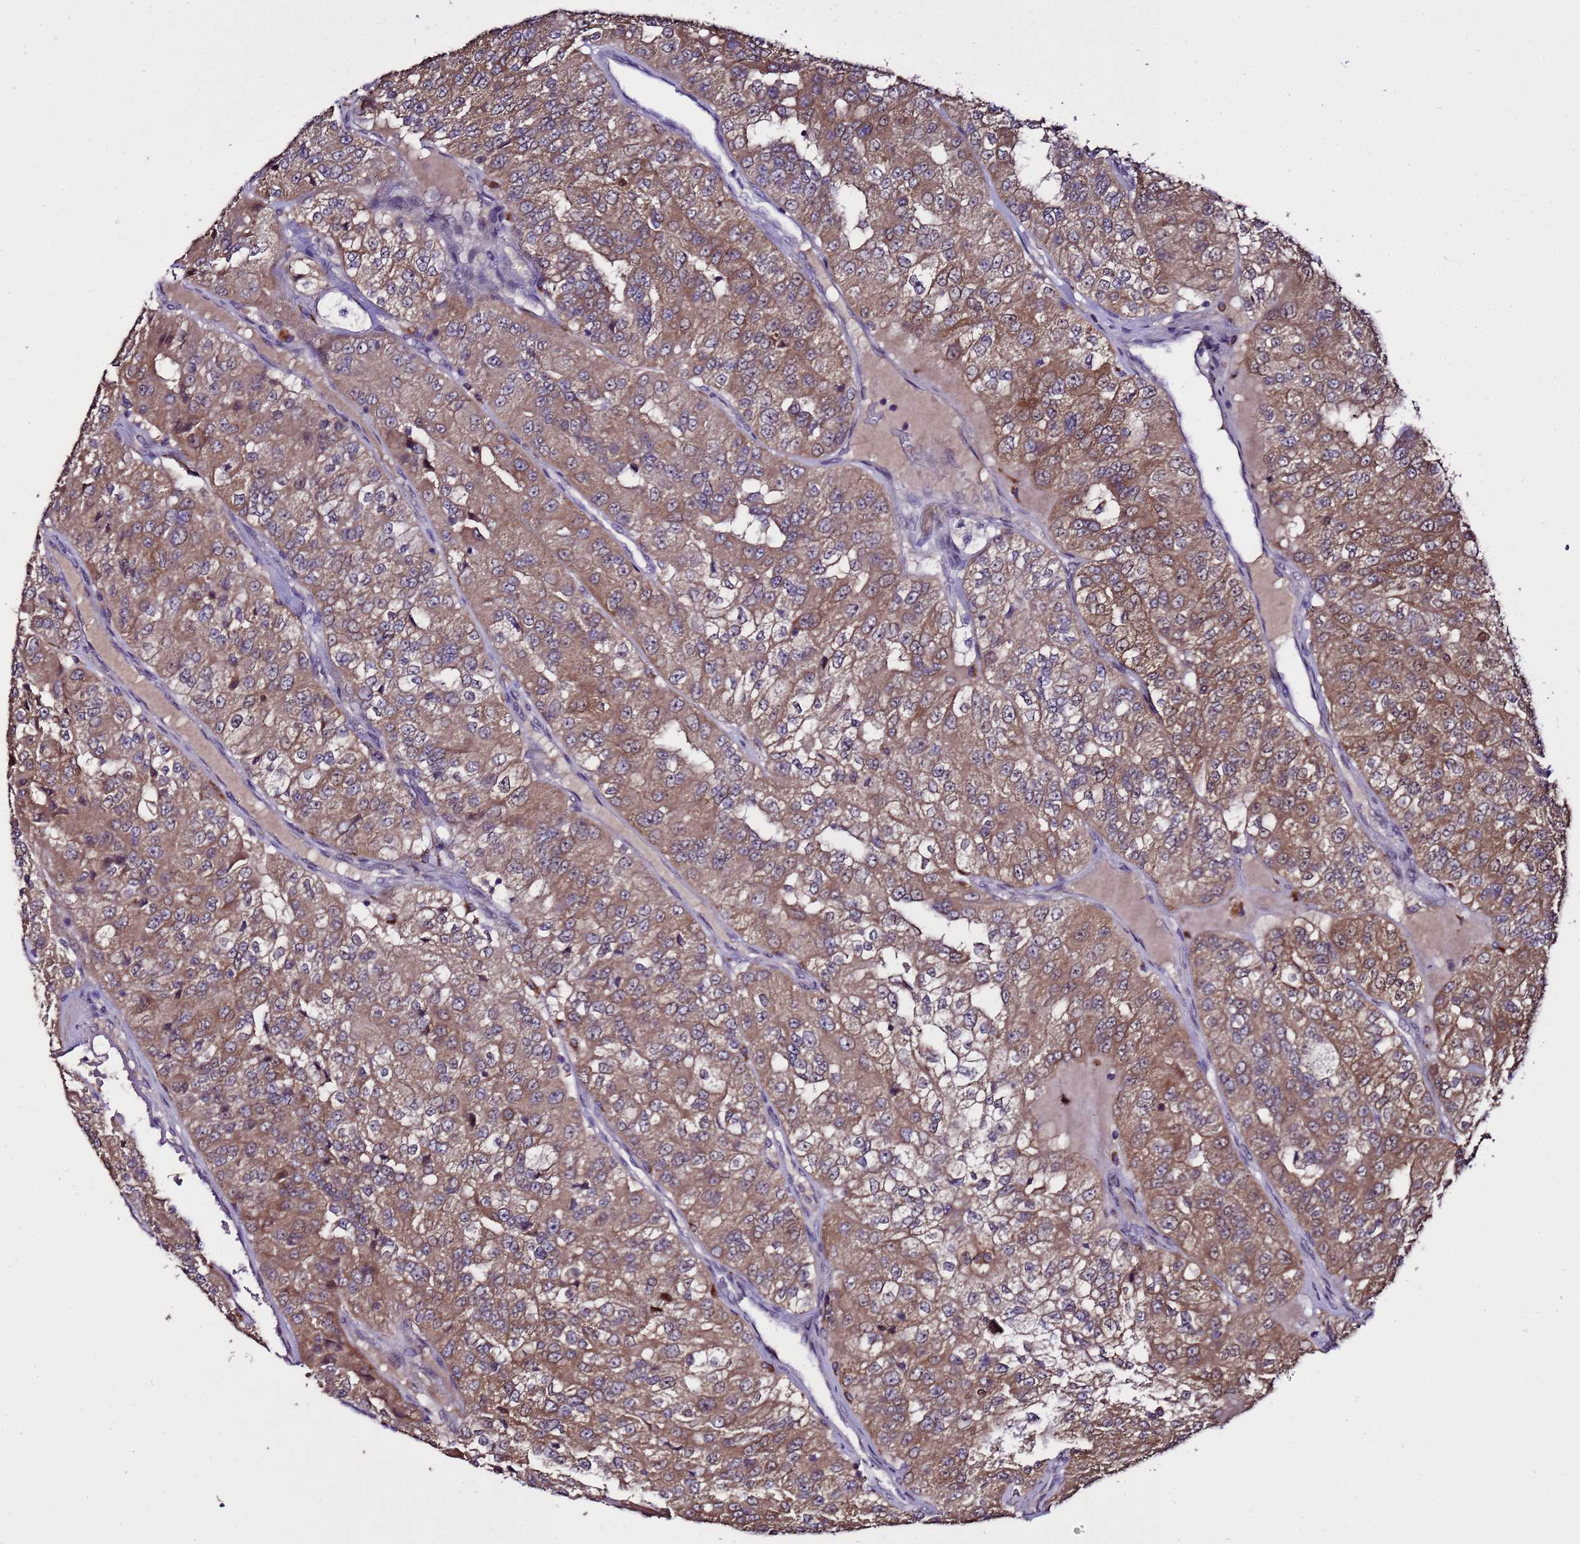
{"staining": {"intensity": "moderate", "quantity": ">75%", "location": "cytoplasmic/membranous"}, "tissue": "renal cancer", "cell_type": "Tumor cells", "image_type": "cancer", "snomed": [{"axis": "morphology", "description": "Adenocarcinoma, NOS"}, {"axis": "topography", "description": "Kidney"}], "caption": "A micrograph of adenocarcinoma (renal) stained for a protein shows moderate cytoplasmic/membranous brown staining in tumor cells.", "gene": "ZNF329", "patient": {"sex": "female", "age": 63}}